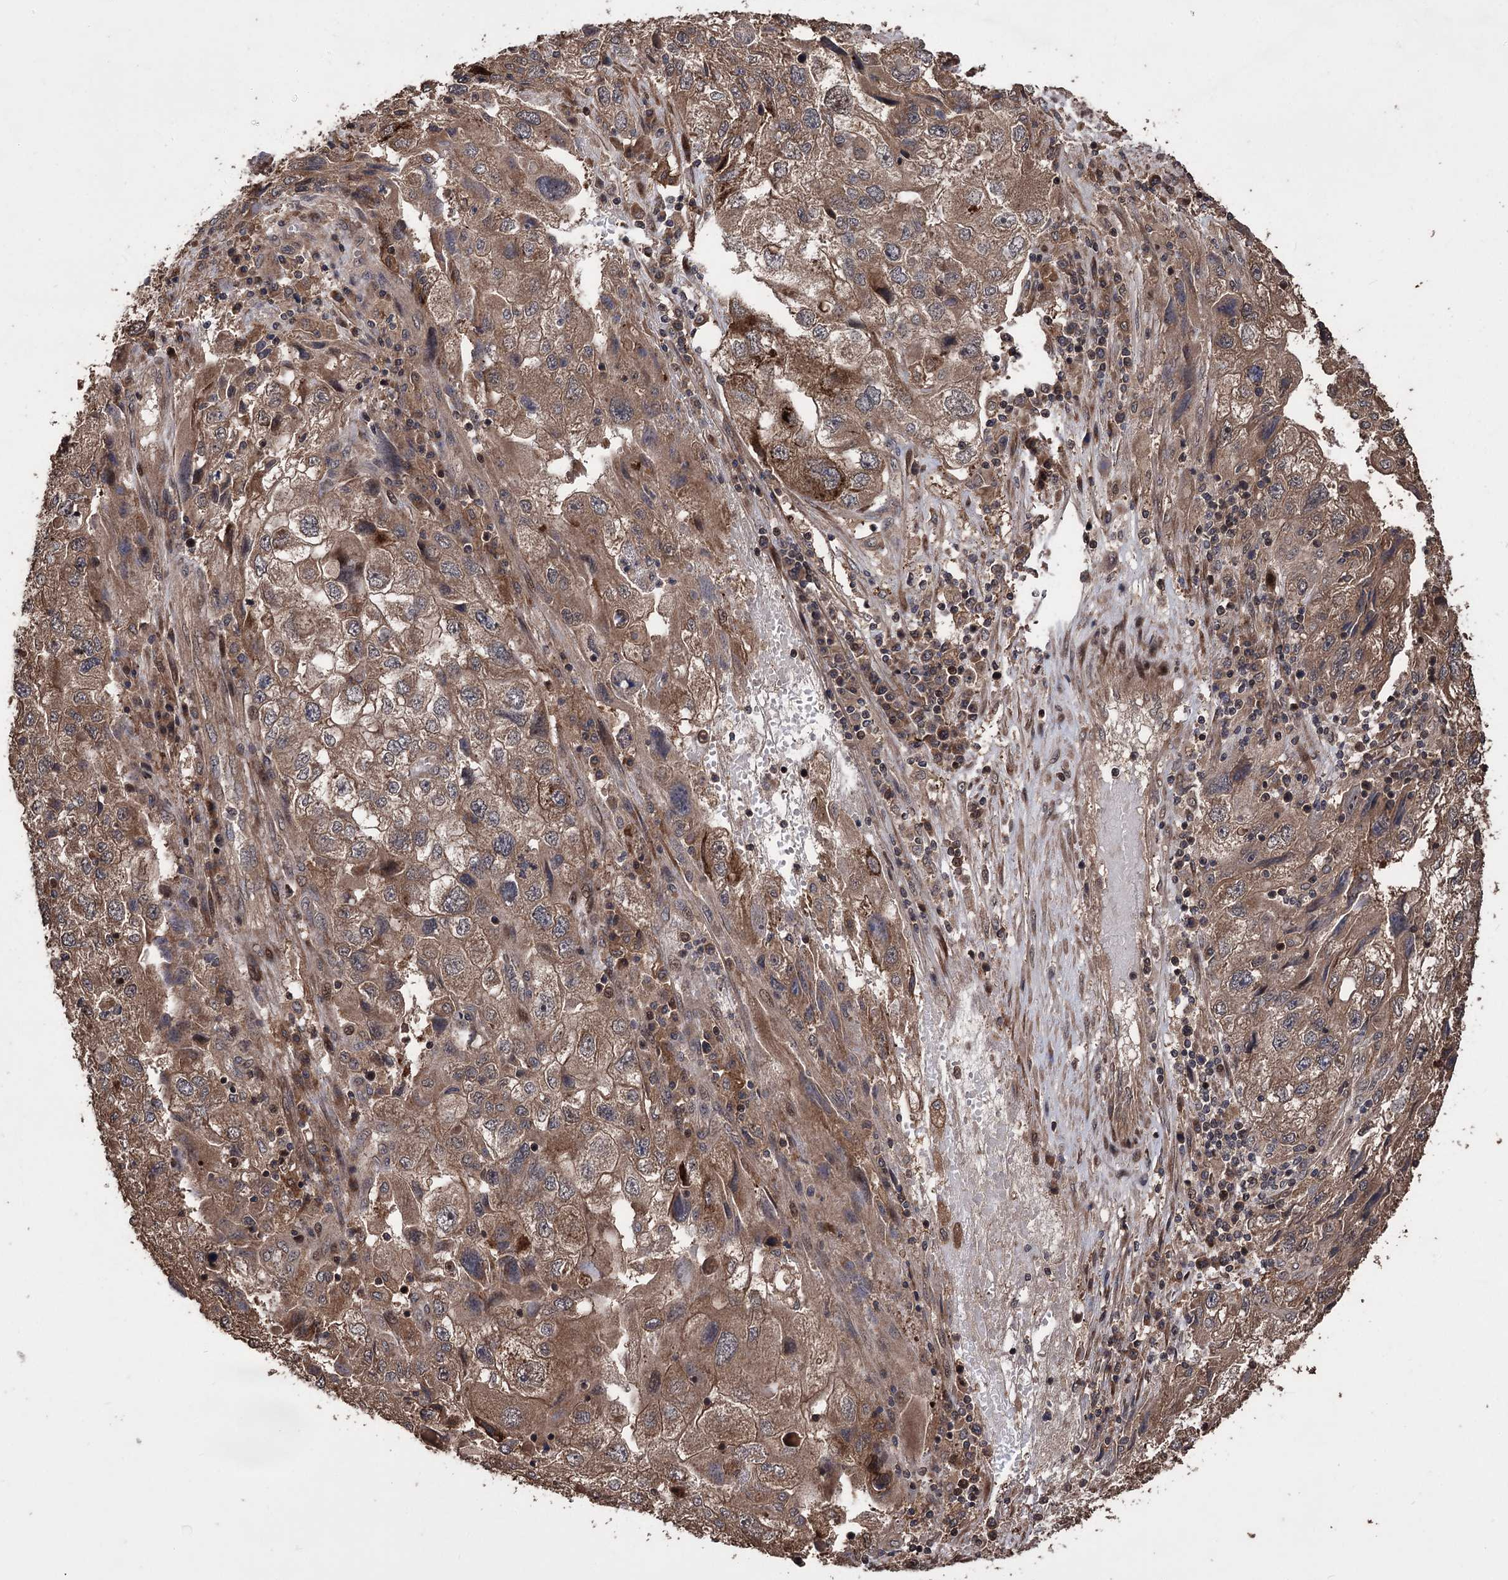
{"staining": {"intensity": "moderate", "quantity": ">75%", "location": "cytoplasmic/membranous"}, "tissue": "endometrial cancer", "cell_type": "Tumor cells", "image_type": "cancer", "snomed": [{"axis": "morphology", "description": "Adenocarcinoma, NOS"}, {"axis": "topography", "description": "Endometrium"}], "caption": "DAB (3,3'-diaminobenzidine) immunohistochemical staining of endometrial cancer displays moderate cytoplasmic/membranous protein positivity in approximately >75% of tumor cells.", "gene": "RASSF3", "patient": {"sex": "female", "age": 49}}